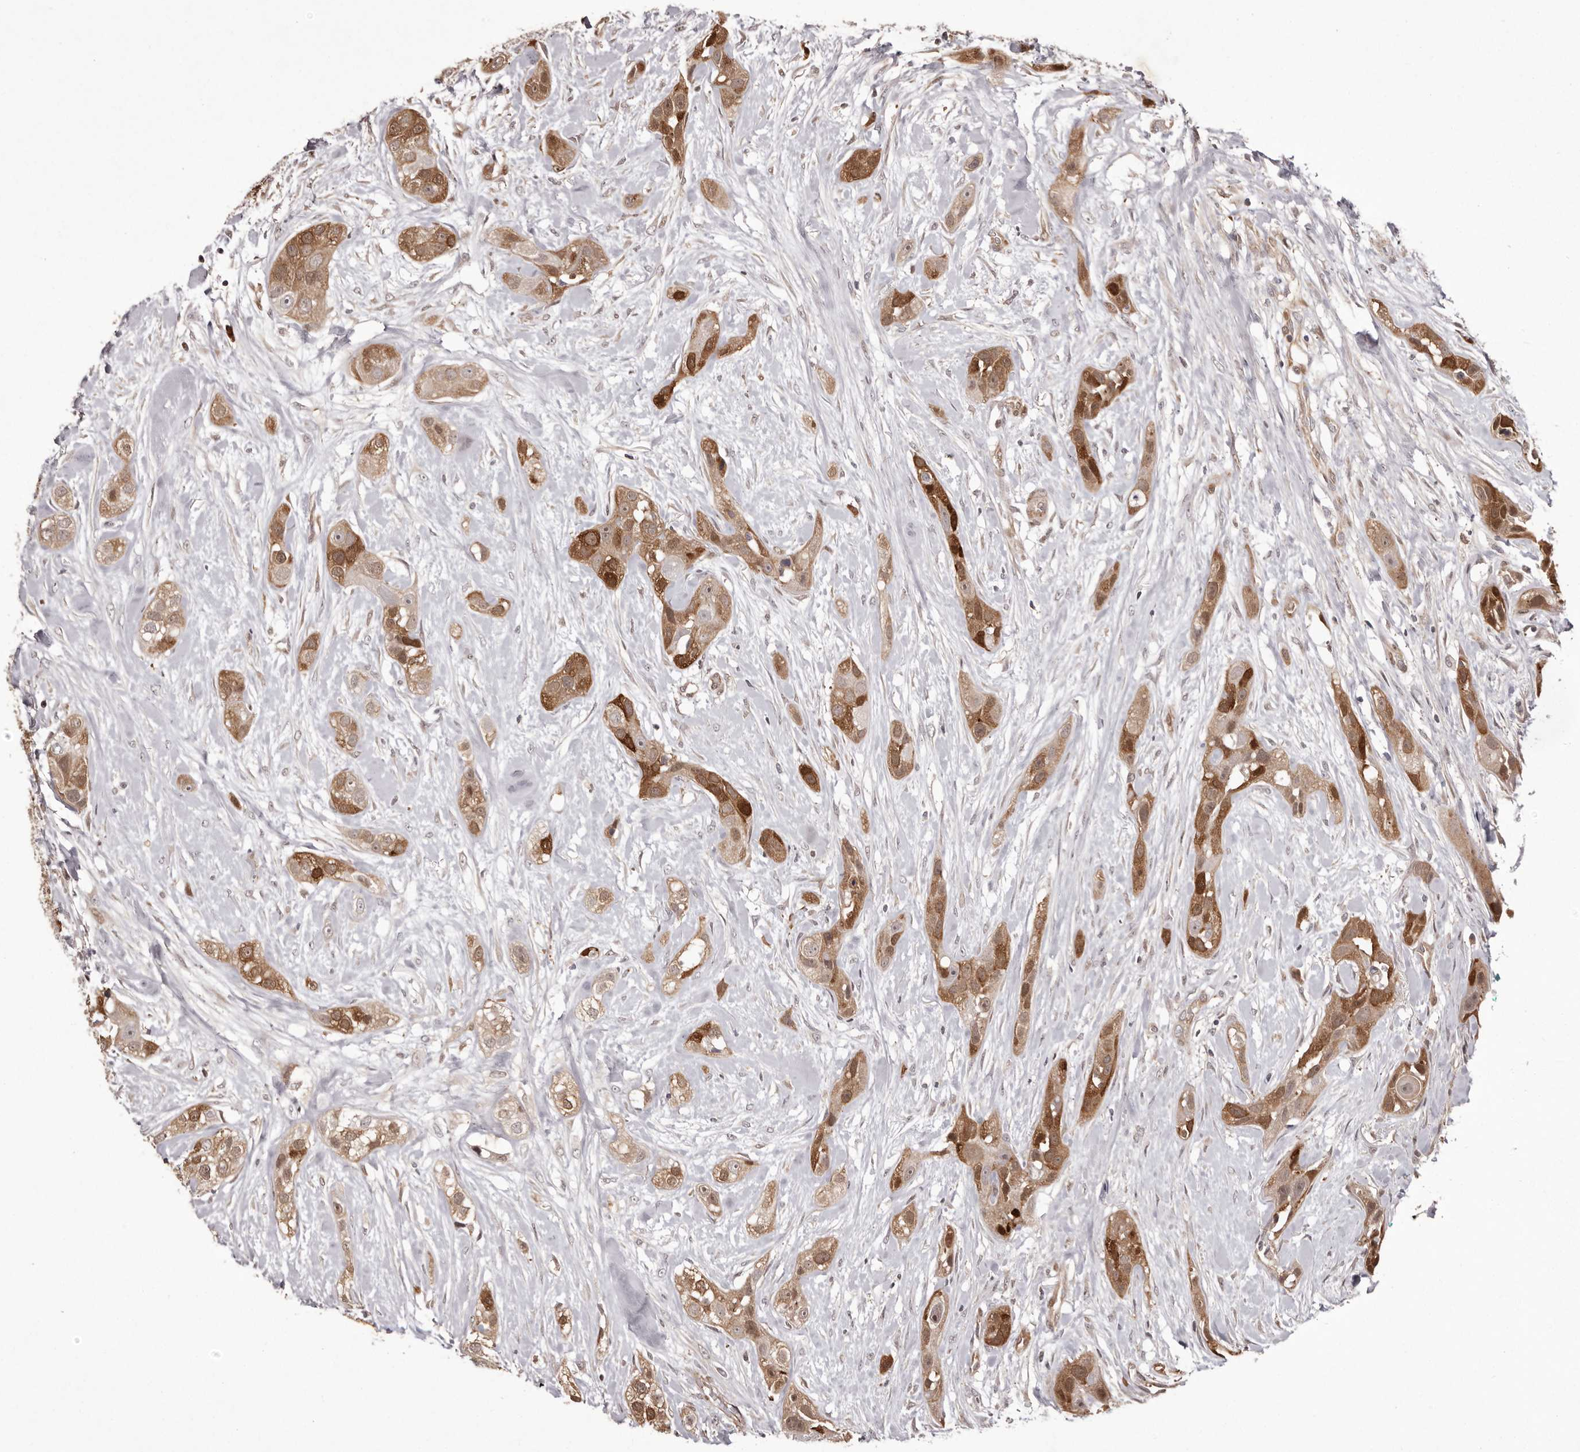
{"staining": {"intensity": "moderate", "quantity": ">75%", "location": "cytoplasmic/membranous"}, "tissue": "head and neck cancer", "cell_type": "Tumor cells", "image_type": "cancer", "snomed": [{"axis": "morphology", "description": "Normal tissue, NOS"}, {"axis": "morphology", "description": "Squamous cell carcinoma, NOS"}, {"axis": "topography", "description": "Skeletal muscle"}, {"axis": "topography", "description": "Head-Neck"}], "caption": "Protein staining of head and neck cancer (squamous cell carcinoma) tissue reveals moderate cytoplasmic/membranous staining in about >75% of tumor cells.", "gene": "GFOD1", "patient": {"sex": "male", "age": 51}}